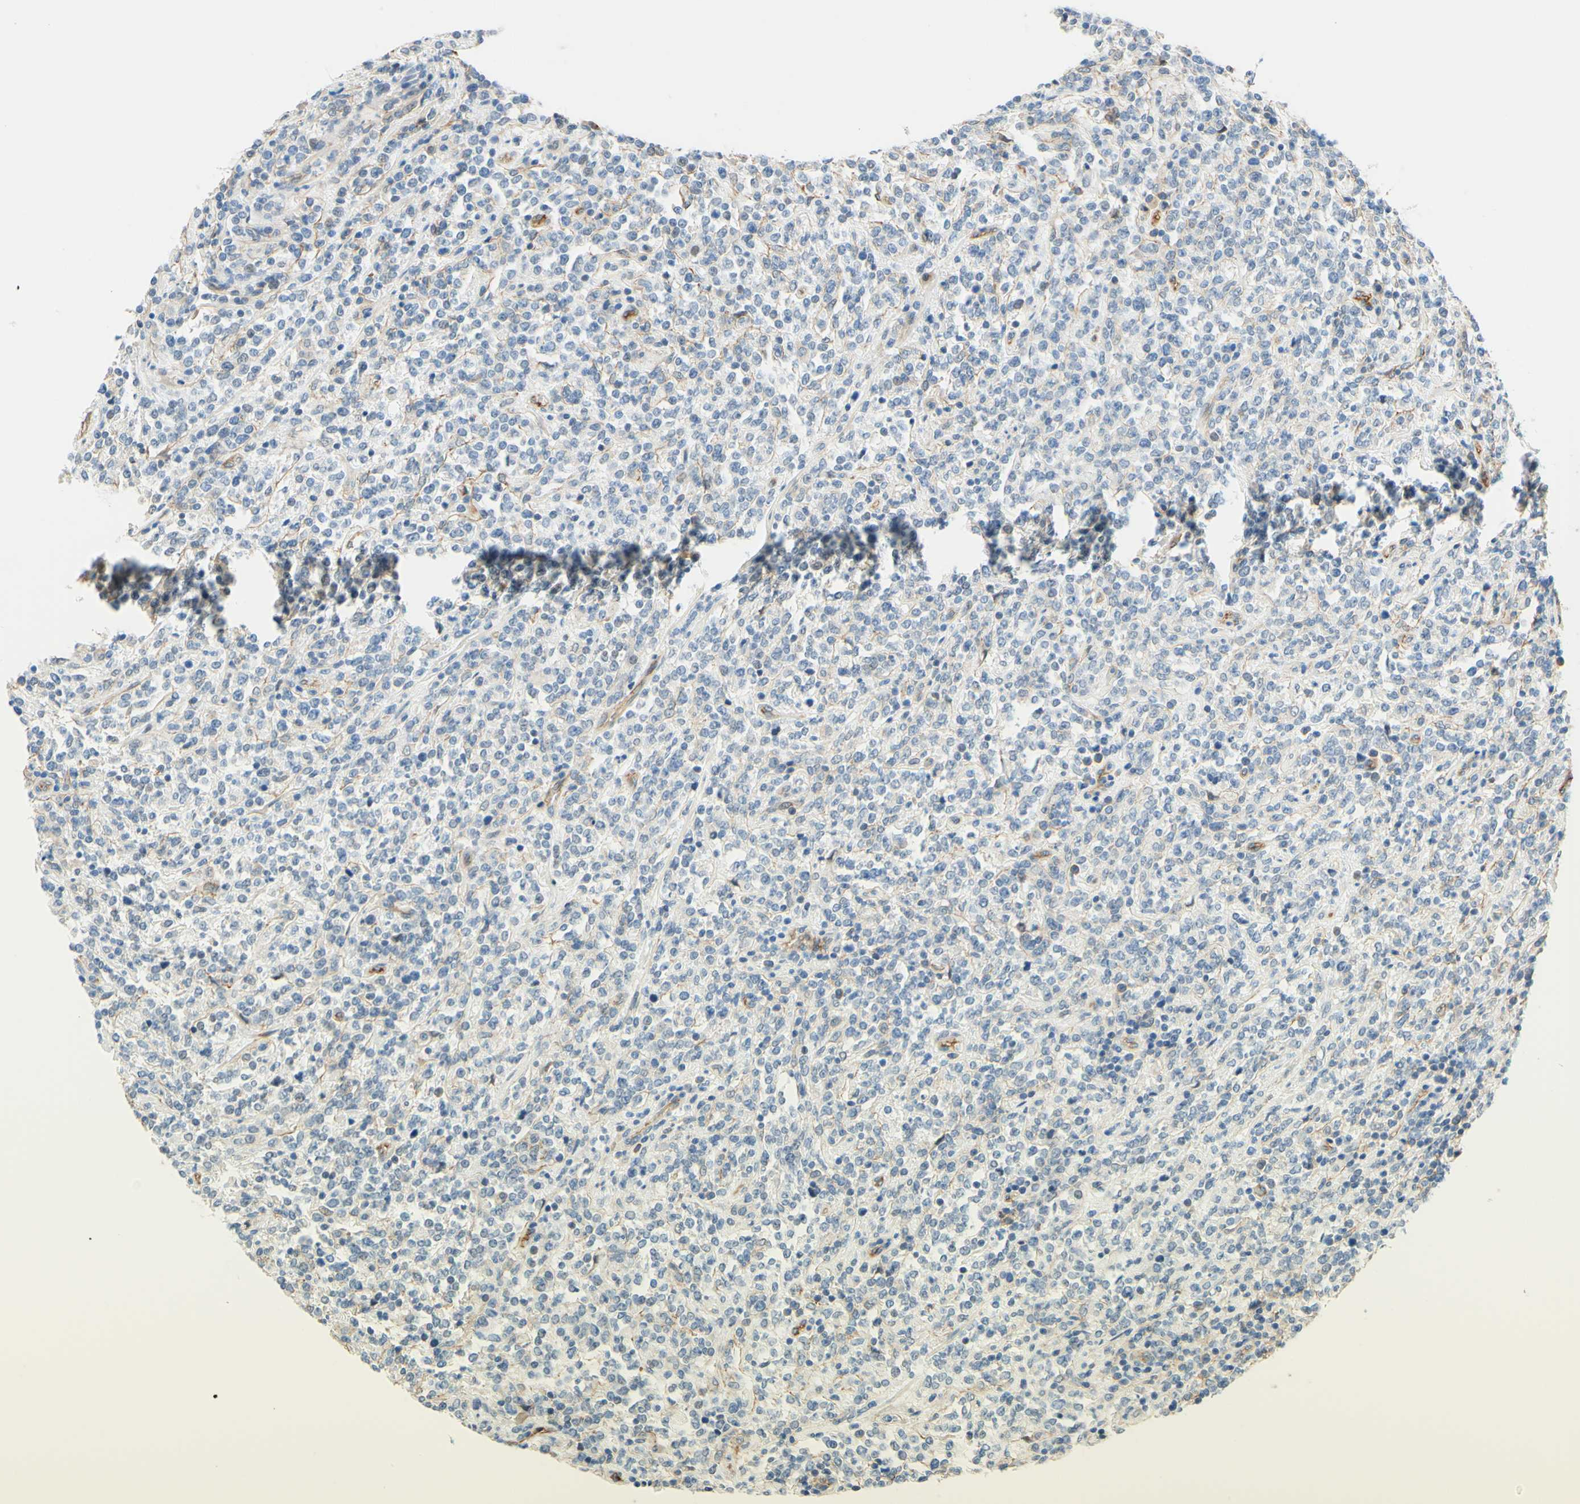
{"staining": {"intensity": "negative", "quantity": "none", "location": "none"}, "tissue": "lymphoma", "cell_type": "Tumor cells", "image_type": "cancer", "snomed": [{"axis": "morphology", "description": "Malignant lymphoma, non-Hodgkin's type, High grade"}, {"axis": "topography", "description": "Soft tissue"}], "caption": "Protein analysis of lymphoma exhibits no significant expression in tumor cells.", "gene": "TREM2", "patient": {"sex": "male", "age": 18}}